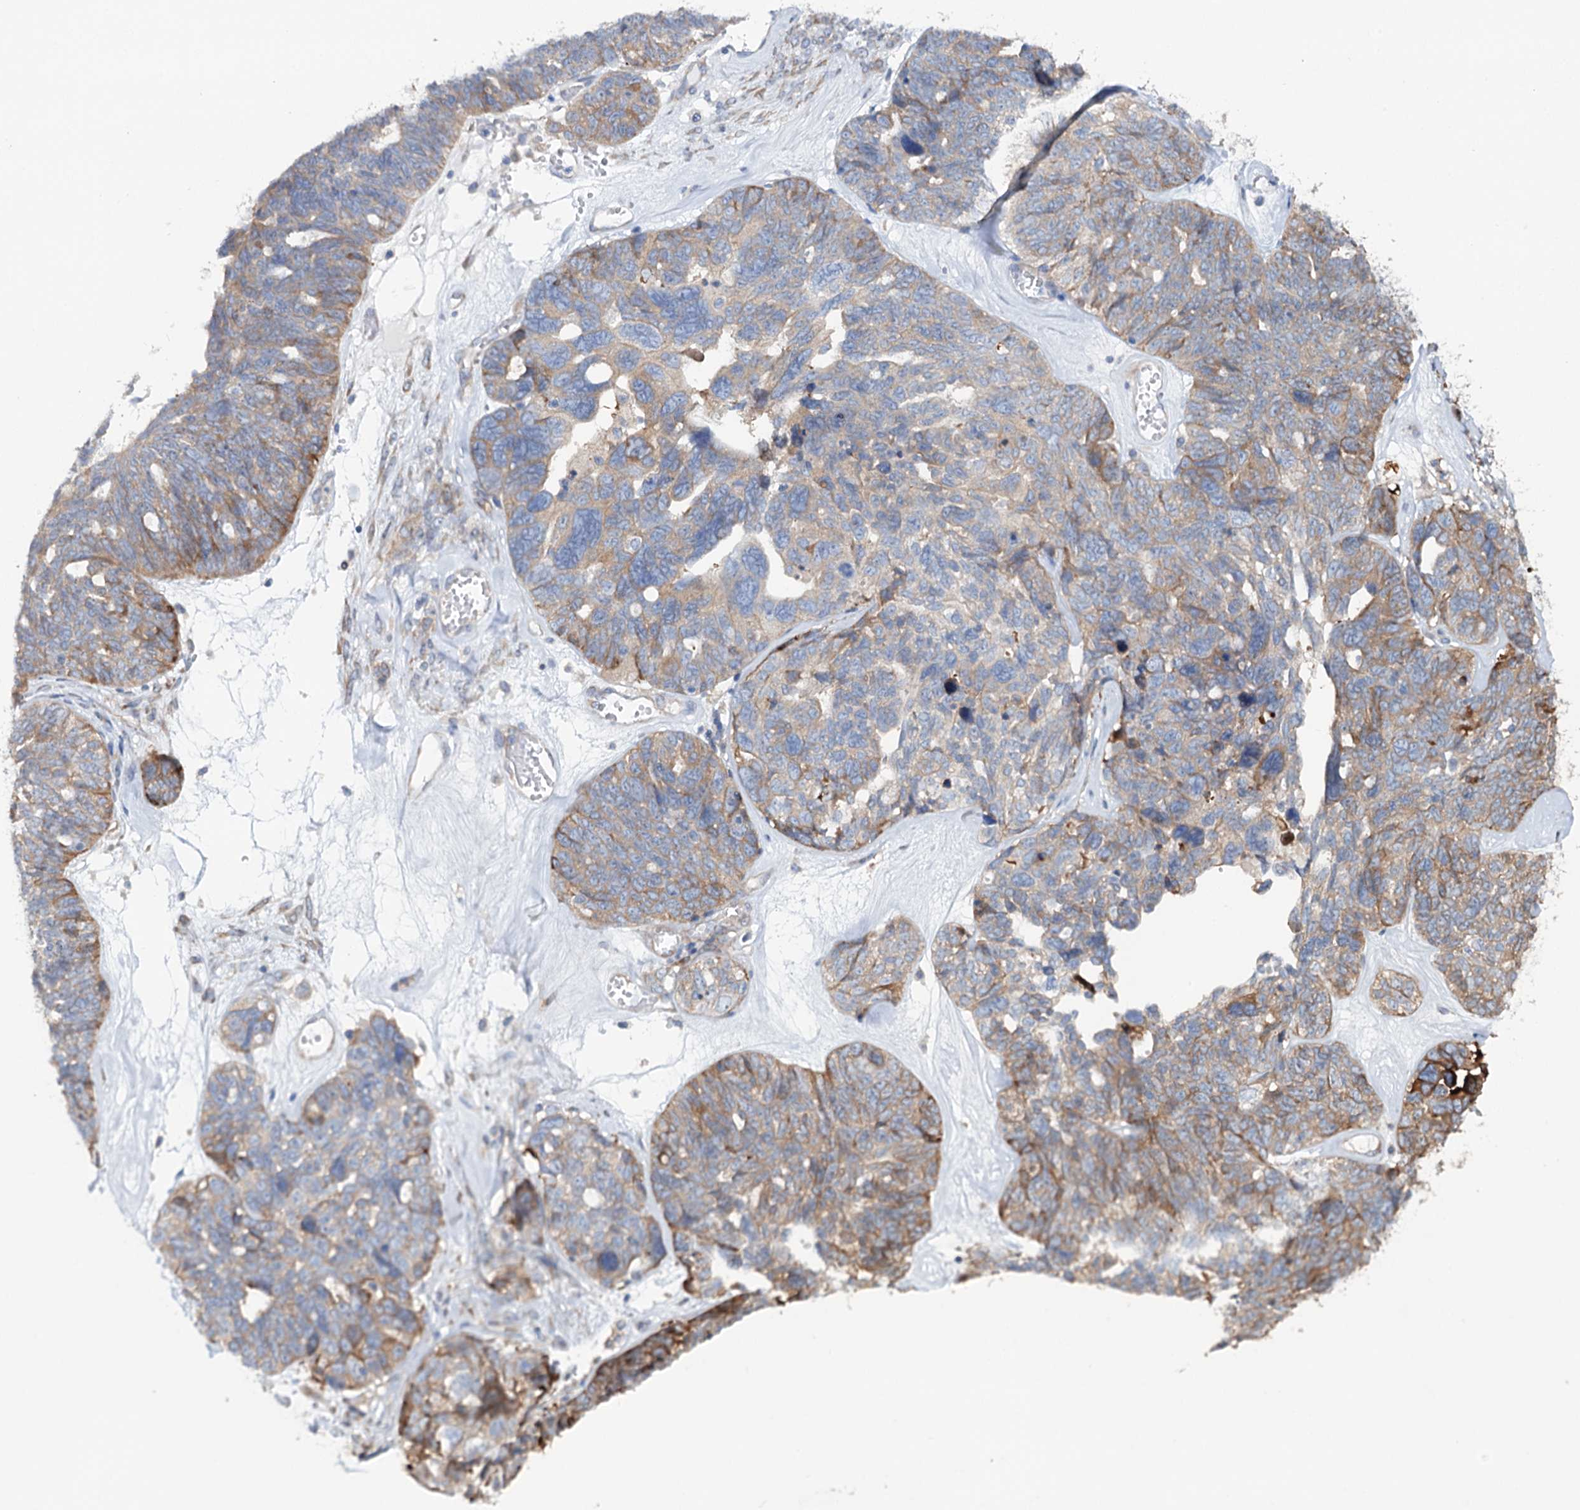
{"staining": {"intensity": "moderate", "quantity": "<25%", "location": "cytoplasmic/membranous"}, "tissue": "ovarian cancer", "cell_type": "Tumor cells", "image_type": "cancer", "snomed": [{"axis": "morphology", "description": "Cystadenocarcinoma, serous, NOS"}, {"axis": "topography", "description": "Ovary"}], "caption": "This is a histology image of immunohistochemistry staining of ovarian cancer (serous cystadenocarcinoma), which shows moderate staining in the cytoplasmic/membranous of tumor cells.", "gene": "PTDSS2", "patient": {"sex": "female", "age": 79}}